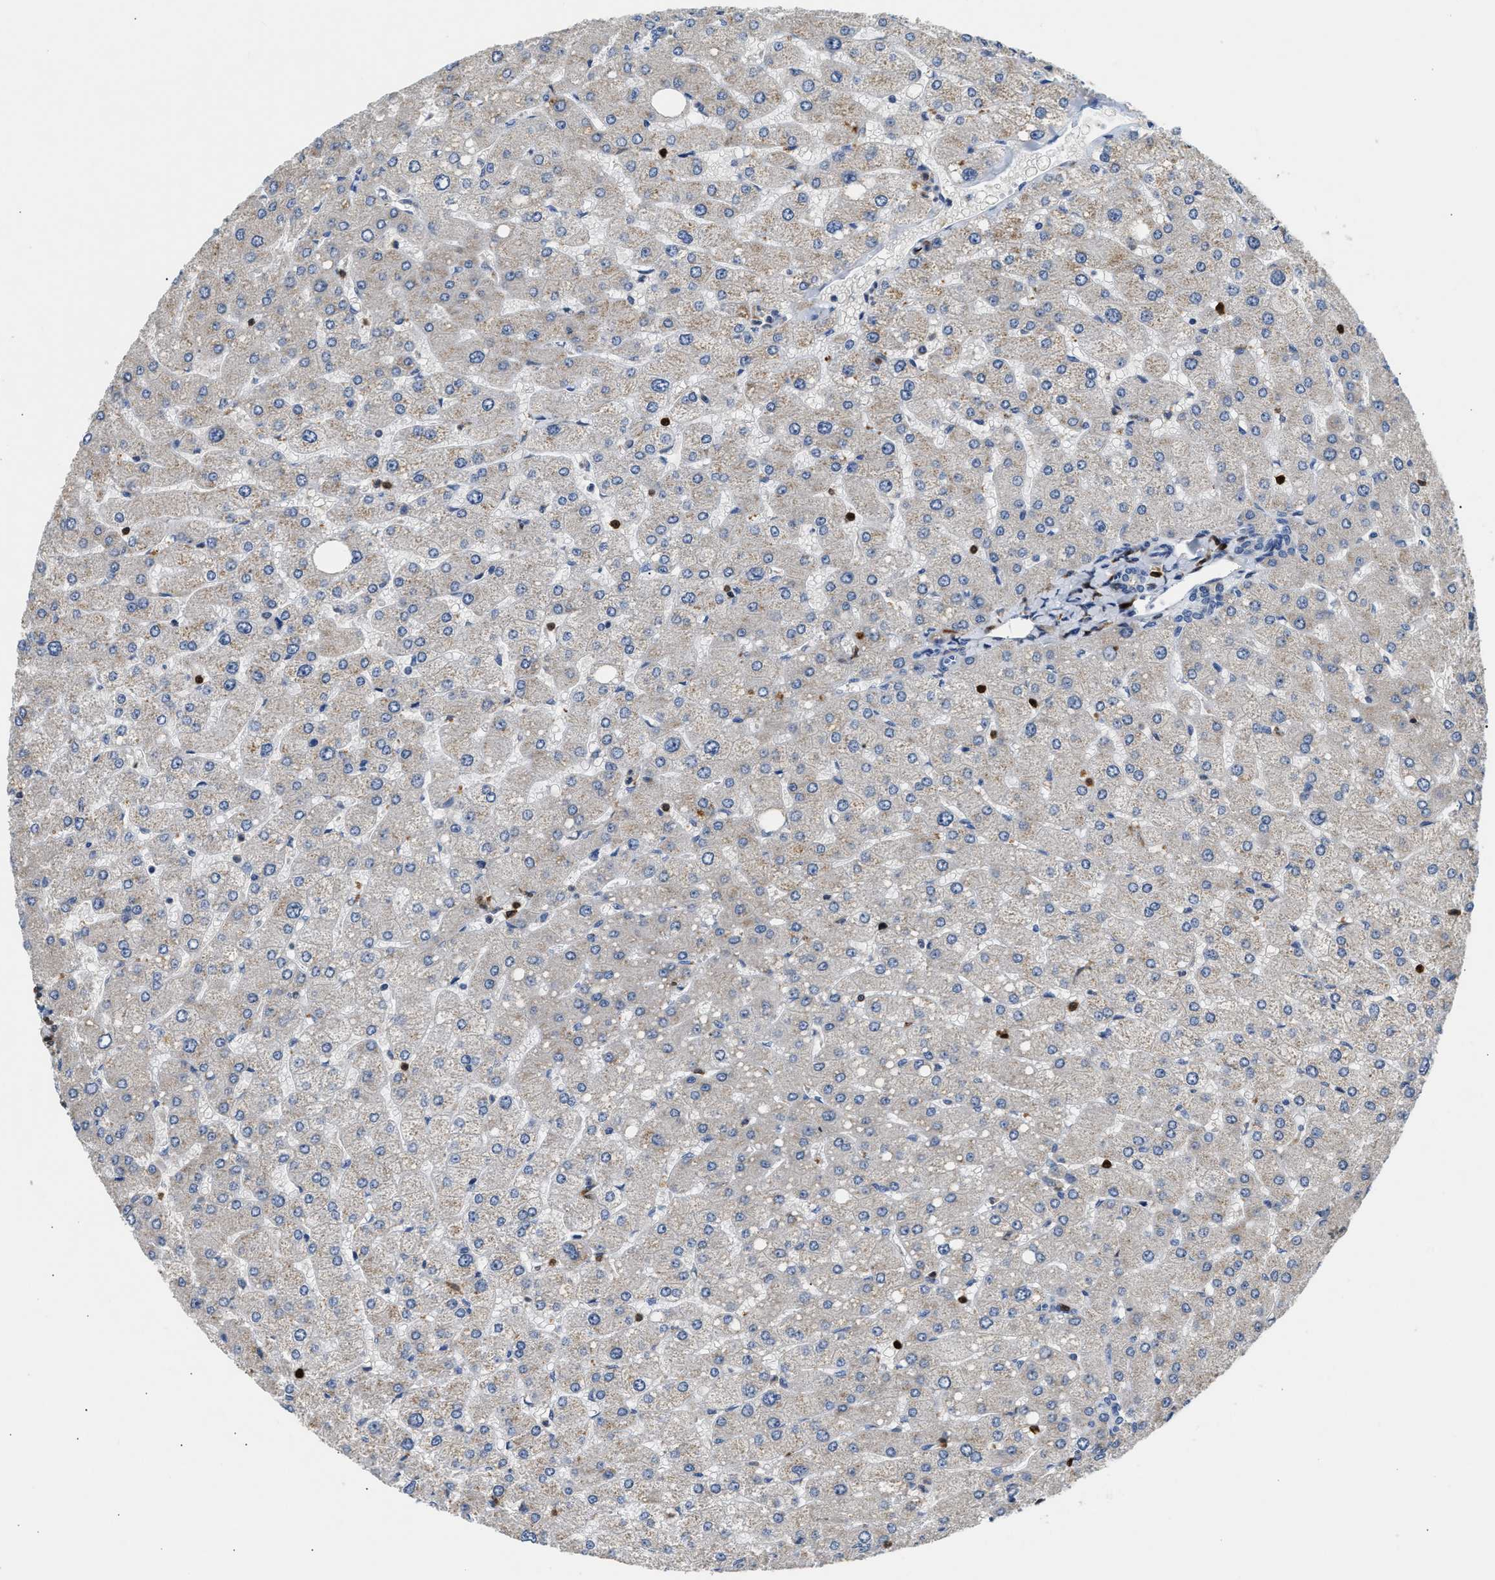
{"staining": {"intensity": "negative", "quantity": "none", "location": "none"}, "tissue": "liver", "cell_type": "Cholangiocytes", "image_type": "normal", "snomed": [{"axis": "morphology", "description": "Normal tissue, NOS"}, {"axis": "topography", "description": "Liver"}], "caption": "IHC of unremarkable liver displays no positivity in cholangiocytes. (Stains: DAB (3,3'-diaminobenzidine) immunohistochemistry with hematoxylin counter stain, Microscopy: brightfield microscopy at high magnification).", "gene": "SLIT2", "patient": {"sex": "male", "age": 55}}